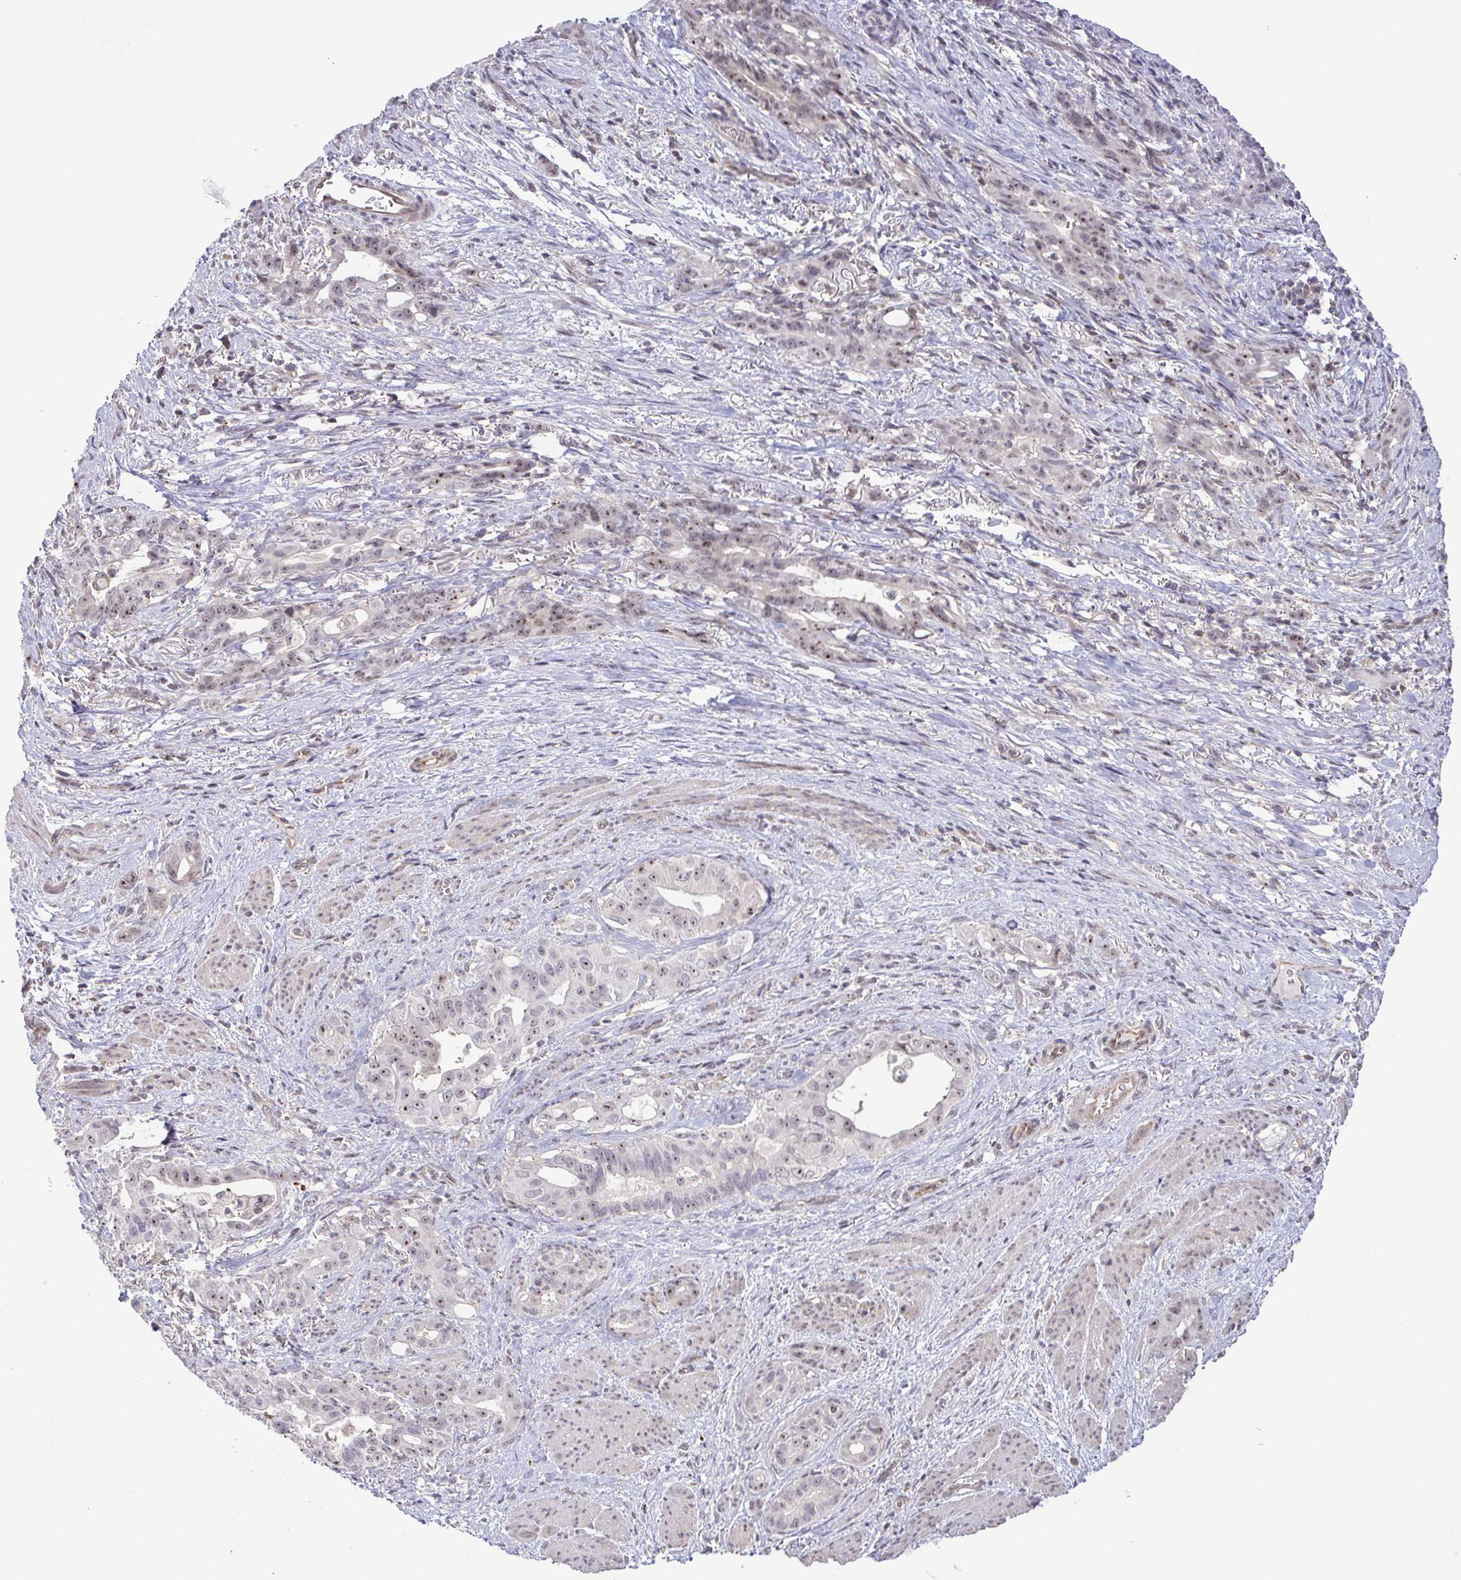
{"staining": {"intensity": "weak", "quantity": "<25%", "location": "nuclear"}, "tissue": "stomach cancer", "cell_type": "Tumor cells", "image_type": "cancer", "snomed": [{"axis": "morphology", "description": "Normal tissue, NOS"}, {"axis": "morphology", "description": "Adenocarcinoma, NOS"}, {"axis": "topography", "description": "Esophagus"}, {"axis": "topography", "description": "Stomach, upper"}], "caption": "This is an immunohistochemistry (IHC) photomicrograph of stomach cancer. There is no staining in tumor cells.", "gene": "RSL24D1", "patient": {"sex": "male", "age": 62}}